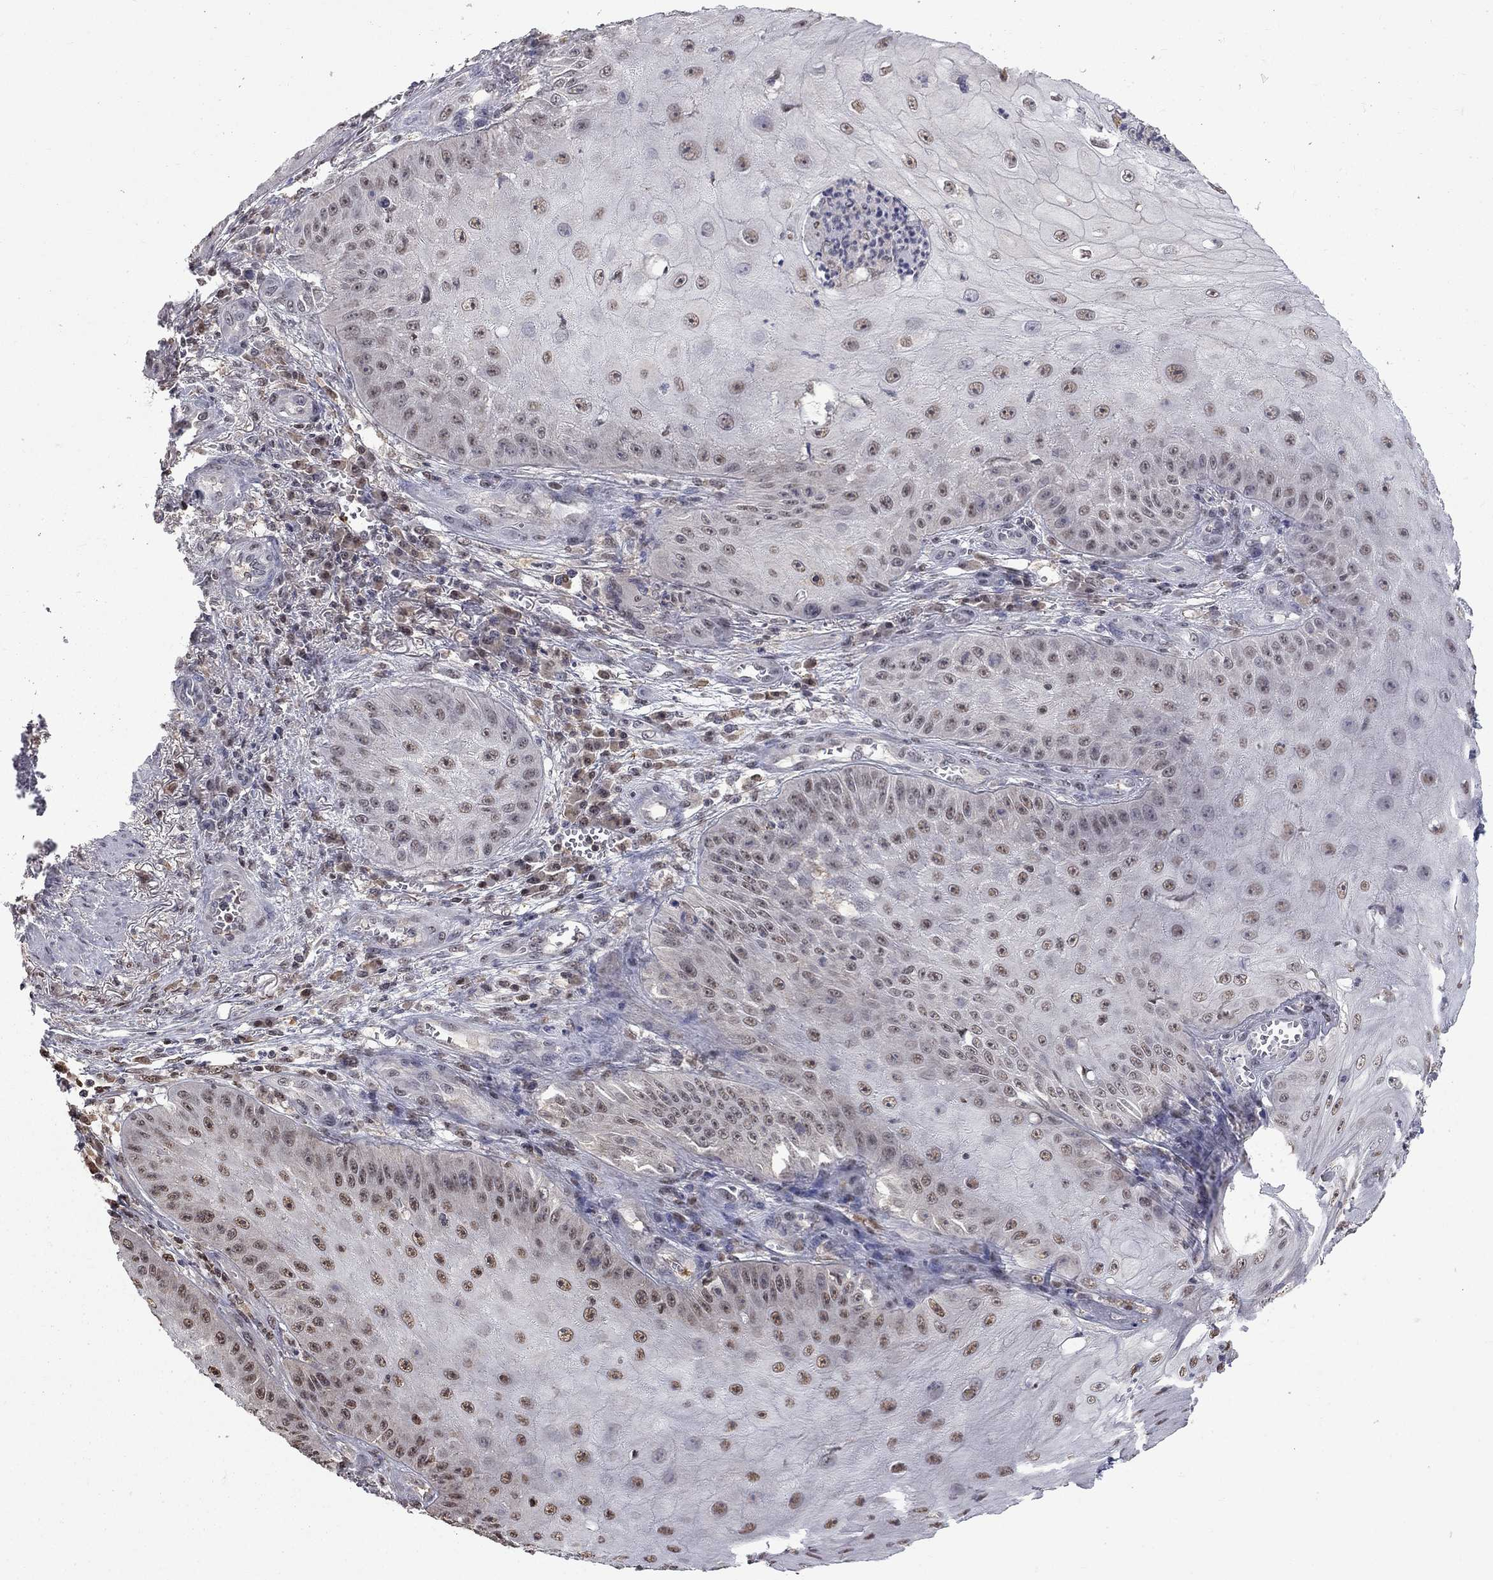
{"staining": {"intensity": "moderate", "quantity": ">75%", "location": "nuclear"}, "tissue": "skin cancer", "cell_type": "Tumor cells", "image_type": "cancer", "snomed": [{"axis": "morphology", "description": "Squamous cell carcinoma, NOS"}, {"axis": "topography", "description": "Skin"}], "caption": "Immunohistochemistry (IHC) staining of squamous cell carcinoma (skin), which demonstrates medium levels of moderate nuclear positivity in about >75% of tumor cells indicating moderate nuclear protein positivity. The staining was performed using DAB (3,3'-diaminobenzidine) (brown) for protein detection and nuclei were counterstained in hematoxylin (blue).", "gene": "RFWD3", "patient": {"sex": "male", "age": 70}}